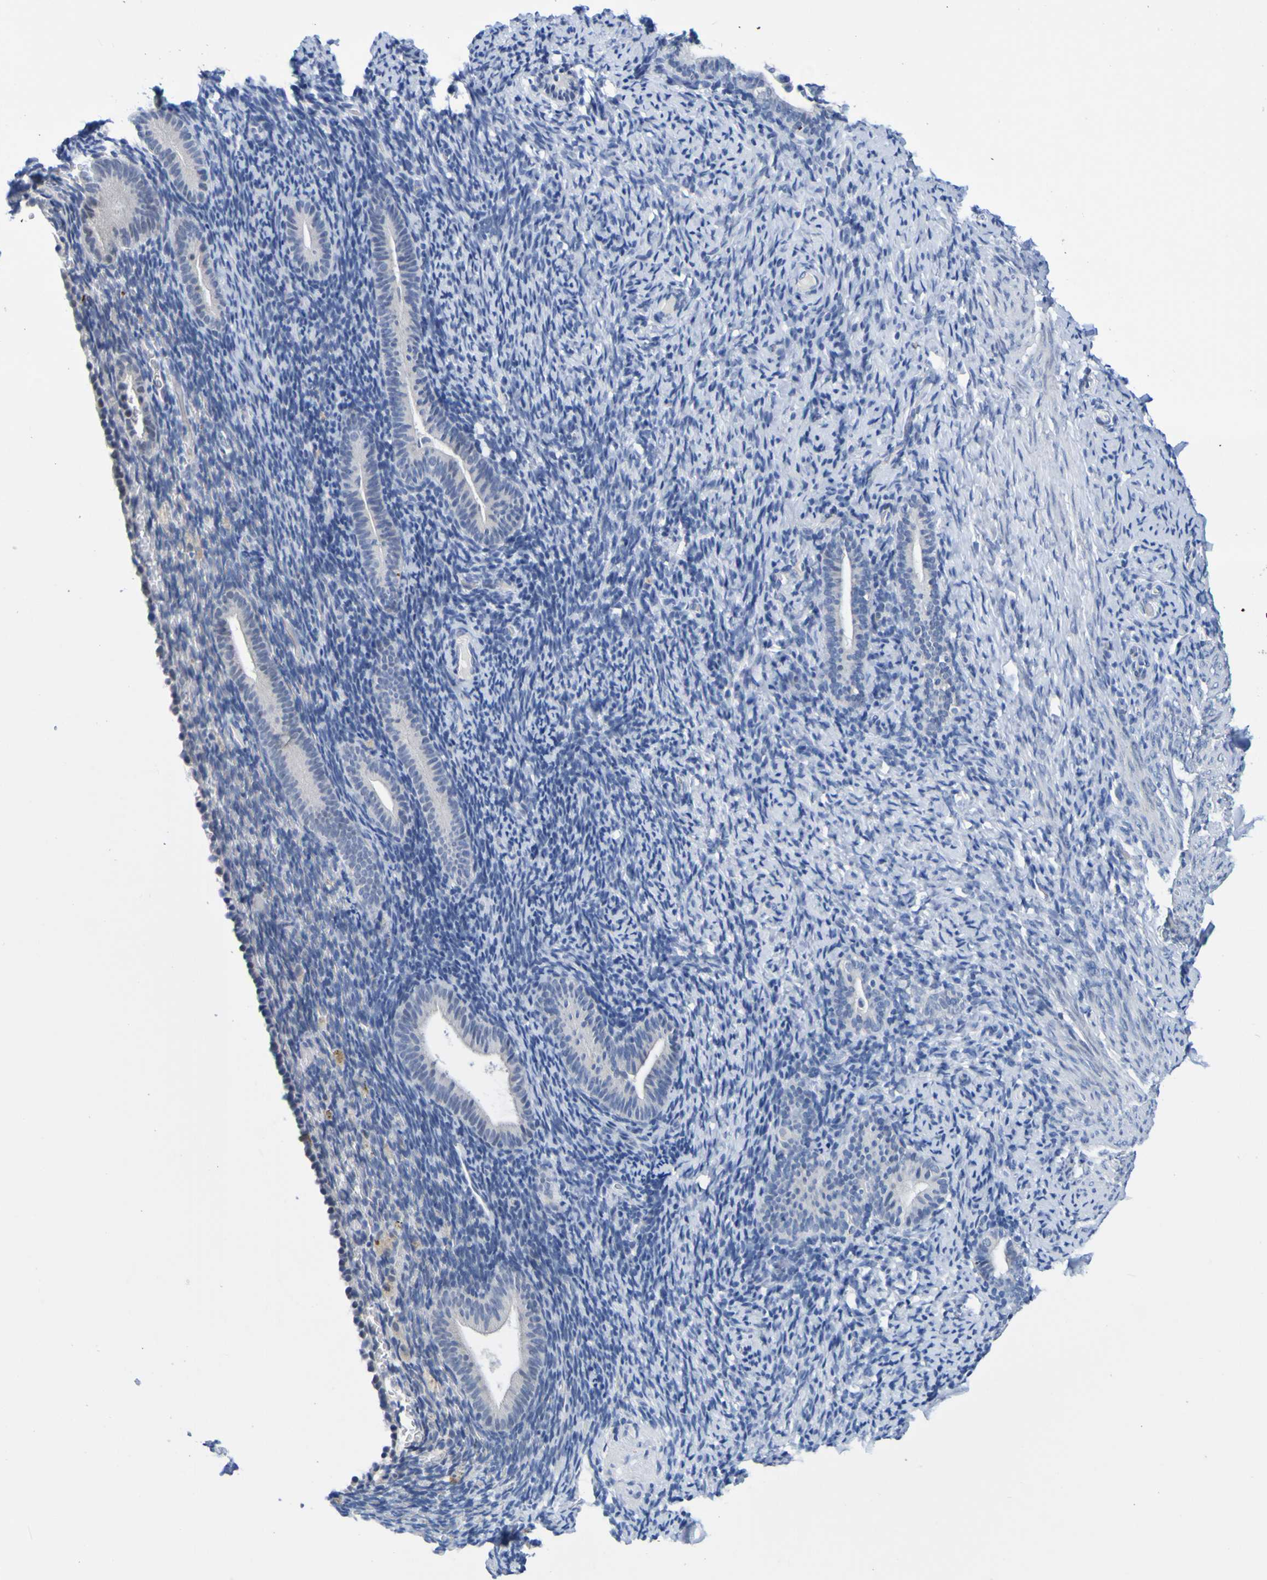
{"staining": {"intensity": "negative", "quantity": "none", "location": "none"}, "tissue": "endometrium", "cell_type": "Cells in endometrial stroma", "image_type": "normal", "snomed": [{"axis": "morphology", "description": "Normal tissue, NOS"}, {"axis": "topography", "description": "Endometrium"}], "caption": "Cells in endometrial stroma show no significant staining in unremarkable endometrium.", "gene": "VMA21", "patient": {"sex": "female", "age": 51}}